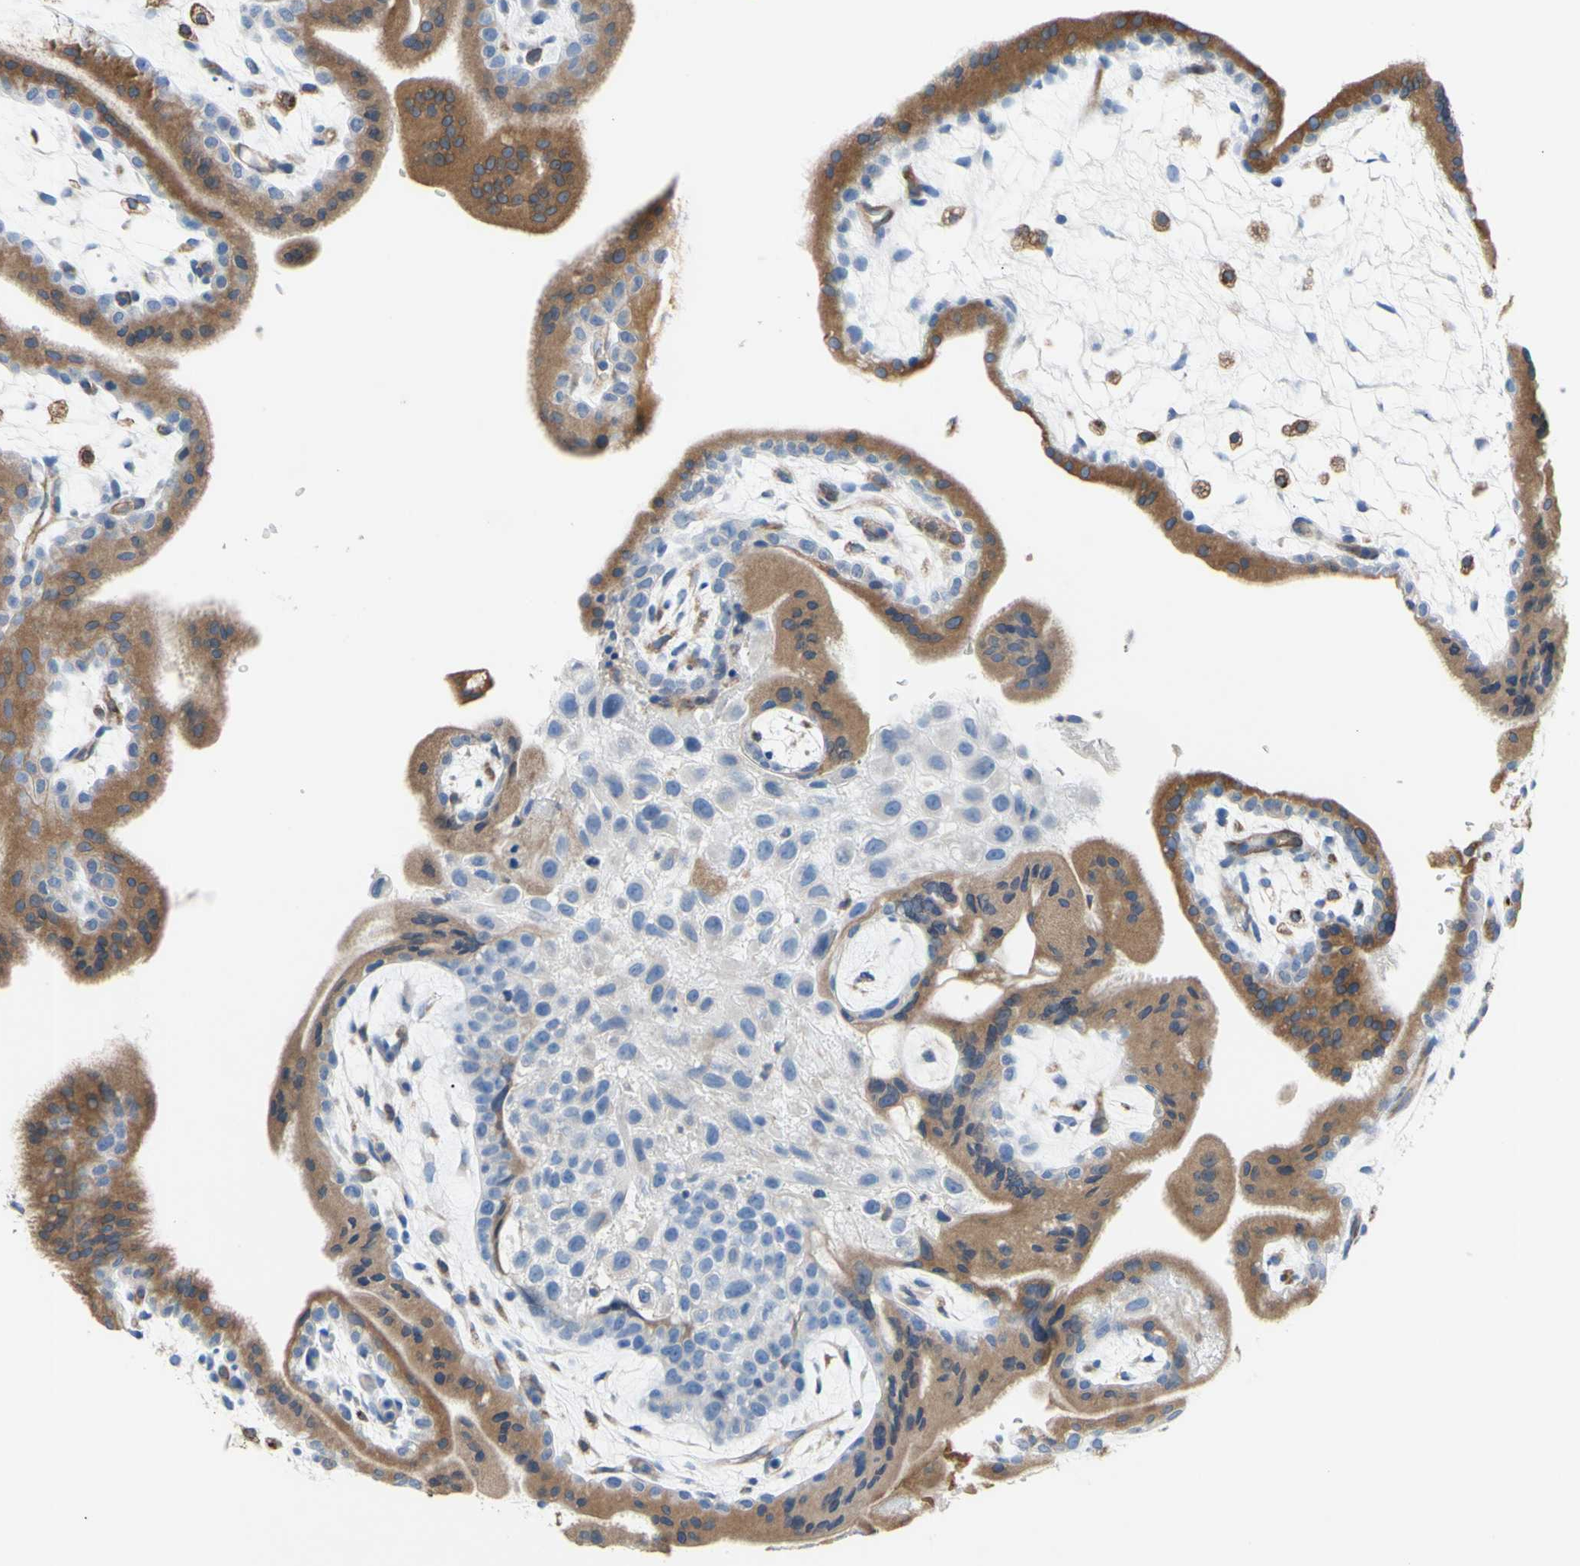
{"staining": {"intensity": "strong", "quantity": ">75%", "location": "cytoplasmic/membranous"}, "tissue": "placenta", "cell_type": "Trophoblastic cells", "image_type": "normal", "snomed": [{"axis": "morphology", "description": "Normal tissue, NOS"}, {"axis": "topography", "description": "Placenta"}], "caption": "Human placenta stained for a protein (brown) reveals strong cytoplasmic/membranous positive positivity in approximately >75% of trophoblastic cells.", "gene": "MGST2", "patient": {"sex": "female", "age": 35}}